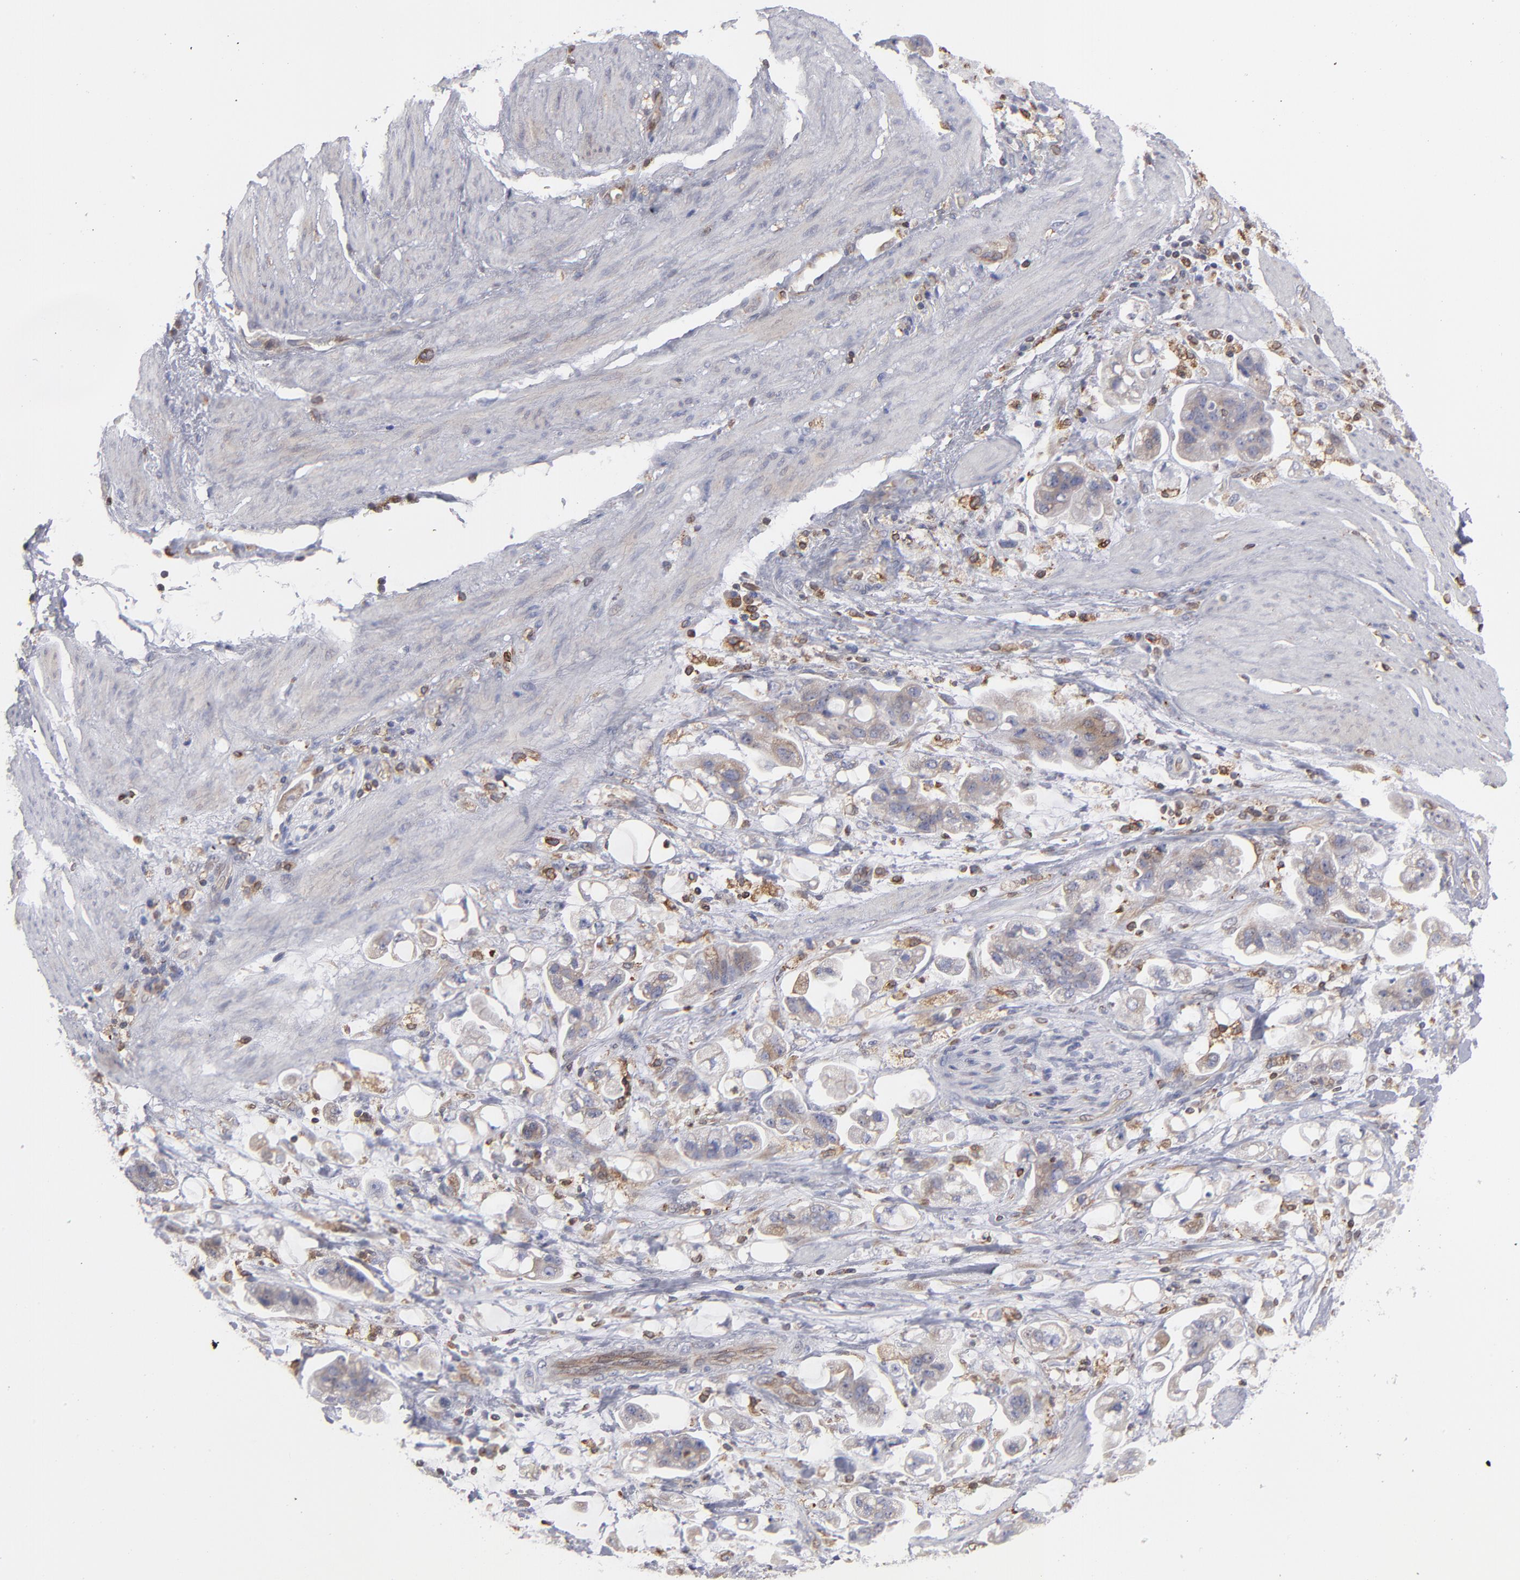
{"staining": {"intensity": "moderate", "quantity": "25%-75%", "location": "cytoplasmic/membranous"}, "tissue": "stomach cancer", "cell_type": "Tumor cells", "image_type": "cancer", "snomed": [{"axis": "morphology", "description": "Adenocarcinoma, NOS"}, {"axis": "topography", "description": "Stomach"}], "caption": "Immunohistochemistry photomicrograph of human adenocarcinoma (stomach) stained for a protein (brown), which shows medium levels of moderate cytoplasmic/membranous staining in about 25%-75% of tumor cells.", "gene": "TMX1", "patient": {"sex": "male", "age": 62}}